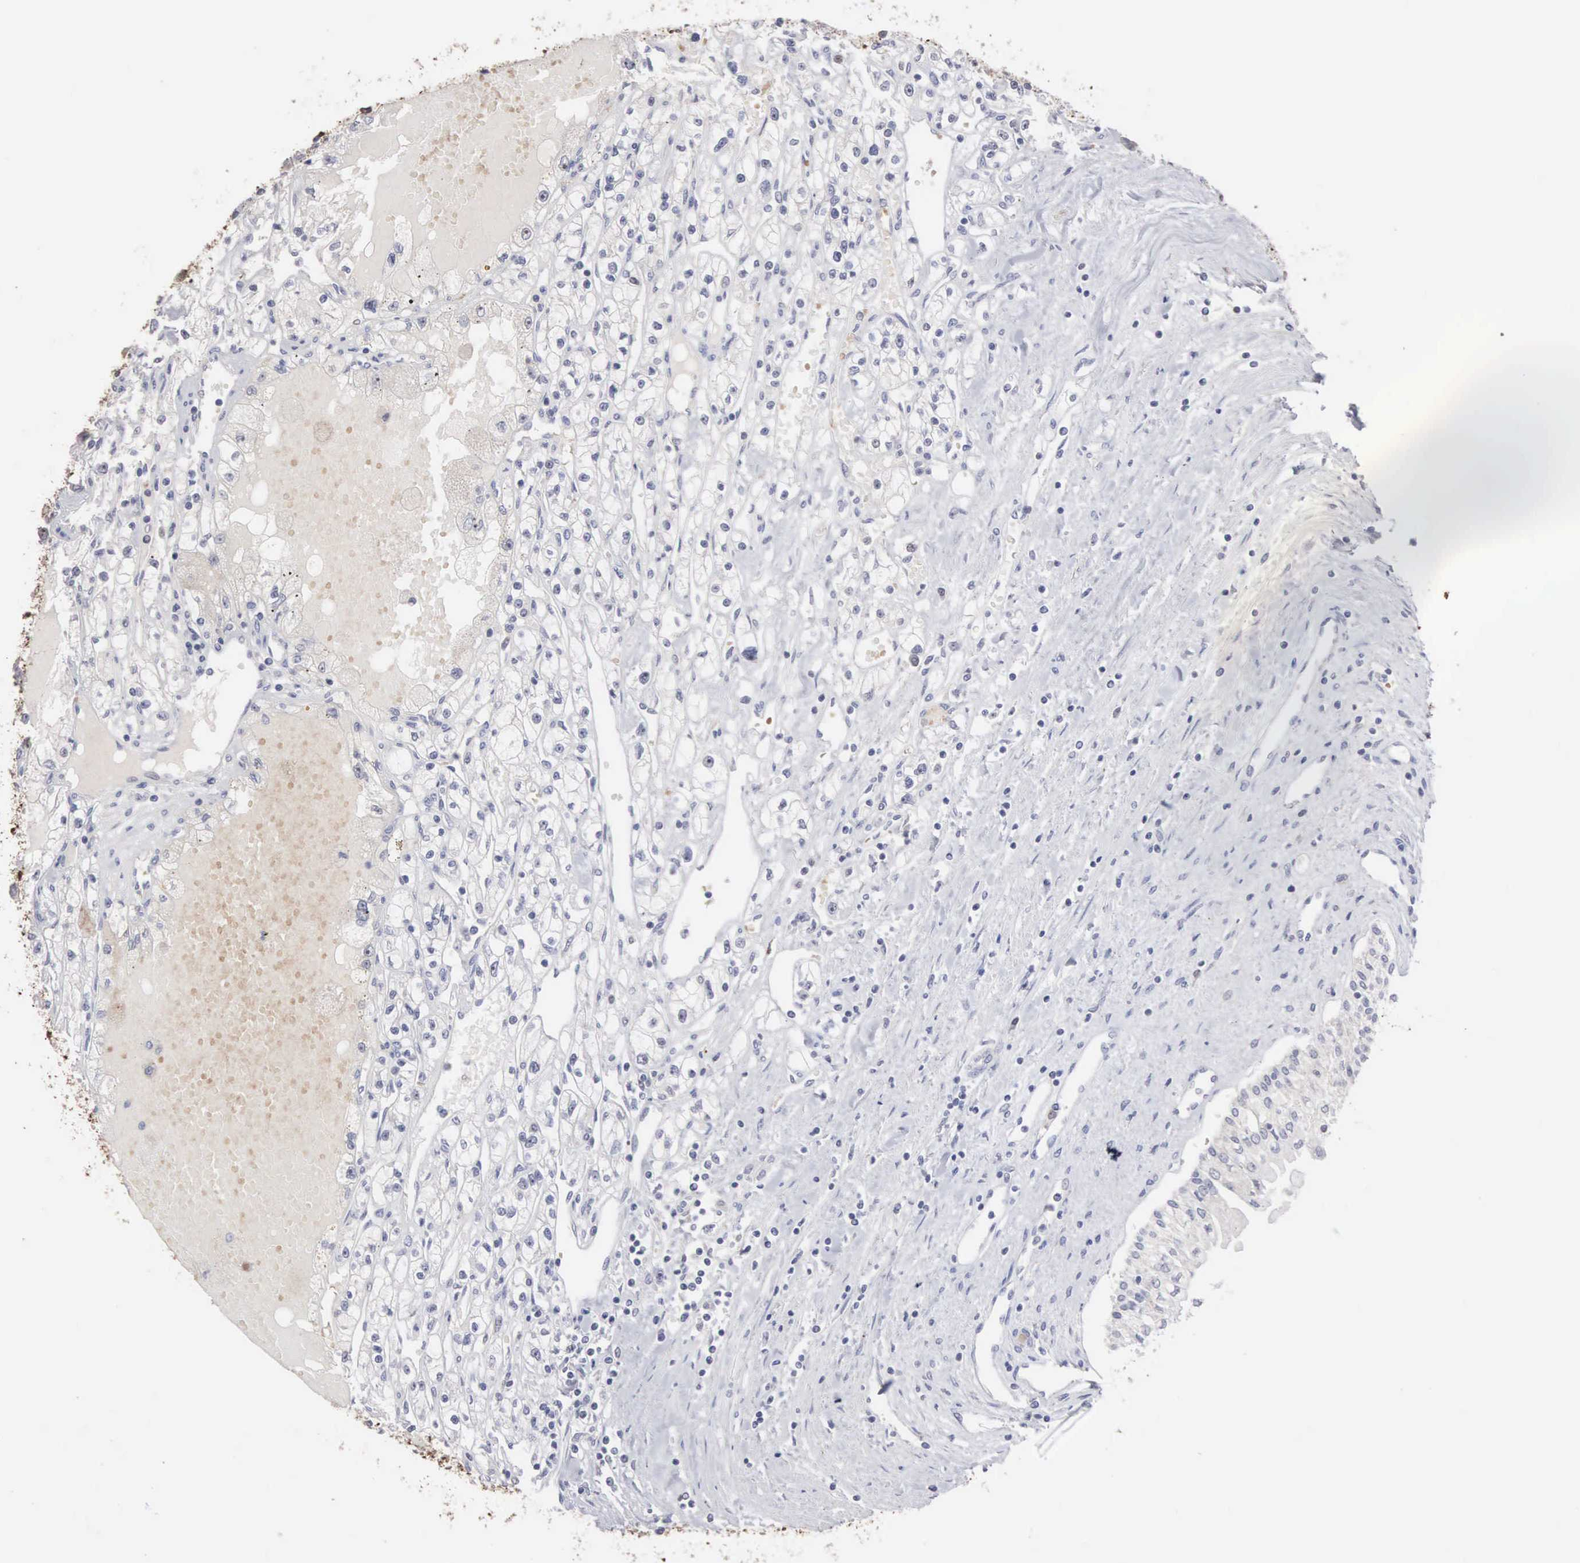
{"staining": {"intensity": "negative", "quantity": "none", "location": "none"}, "tissue": "renal cancer", "cell_type": "Tumor cells", "image_type": "cancer", "snomed": [{"axis": "morphology", "description": "Adenocarcinoma, NOS"}, {"axis": "topography", "description": "Kidney"}], "caption": "Human renal cancer (adenocarcinoma) stained for a protein using immunohistochemistry demonstrates no positivity in tumor cells.", "gene": "ACOT4", "patient": {"sex": "male", "age": 56}}